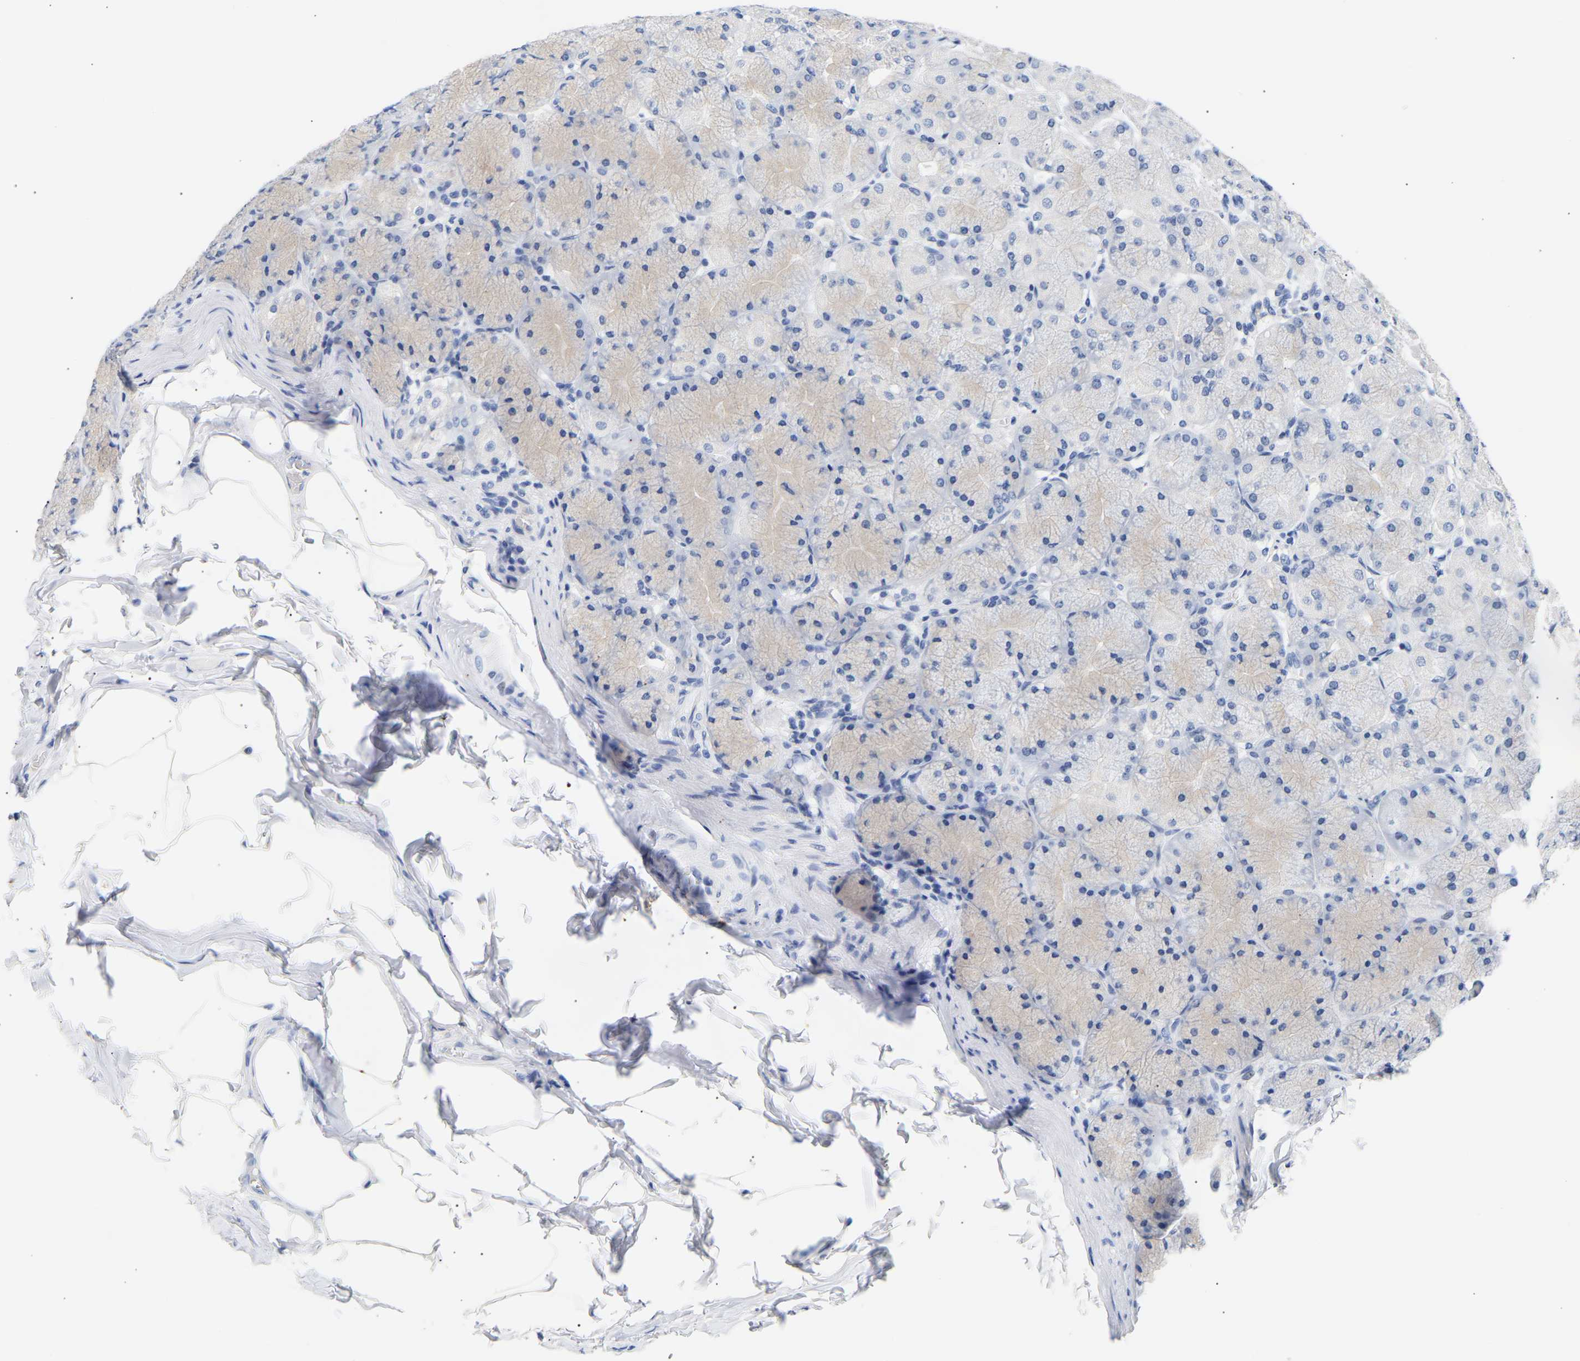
{"staining": {"intensity": "negative", "quantity": "none", "location": "none"}, "tissue": "stomach", "cell_type": "Glandular cells", "image_type": "normal", "snomed": [{"axis": "morphology", "description": "Normal tissue, NOS"}, {"axis": "topography", "description": "Stomach, upper"}], "caption": "This image is of benign stomach stained with IHC to label a protein in brown with the nuclei are counter-stained blue. There is no expression in glandular cells. The staining is performed using DAB (3,3'-diaminobenzidine) brown chromogen with nuclei counter-stained in using hematoxylin.", "gene": "SPINK2", "patient": {"sex": "female", "age": 56}}